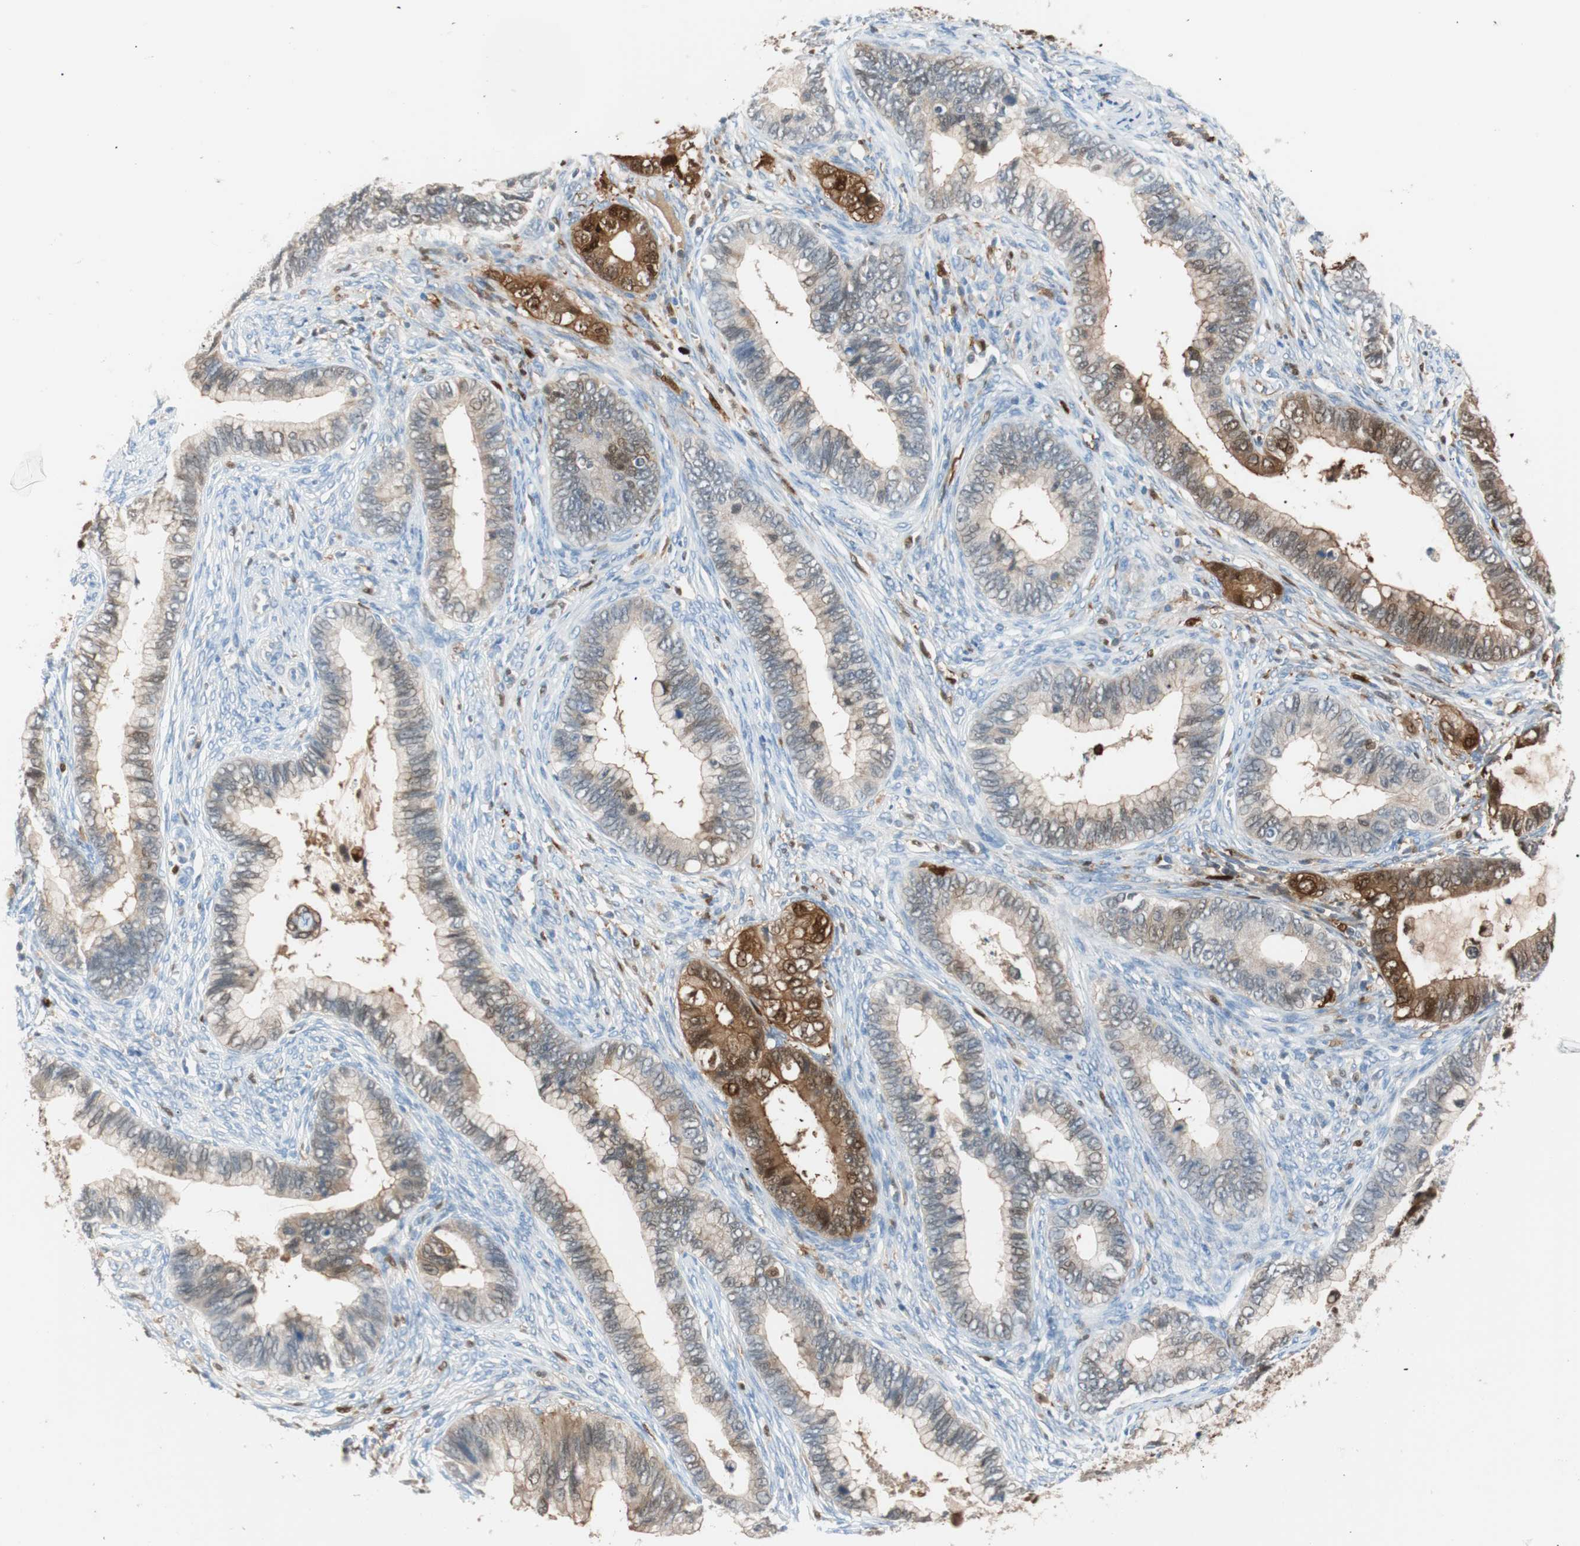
{"staining": {"intensity": "strong", "quantity": "<25%", "location": "cytoplasmic/membranous,nuclear"}, "tissue": "cervical cancer", "cell_type": "Tumor cells", "image_type": "cancer", "snomed": [{"axis": "morphology", "description": "Adenocarcinoma, NOS"}, {"axis": "topography", "description": "Cervix"}], "caption": "This is an image of IHC staining of adenocarcinoma (cervical), which shows strong staining in the cytoplasmic/membranous and nuclear of tumor cells.", "gene": "IL18", "patient": {"sex": "female", "age": 44}}